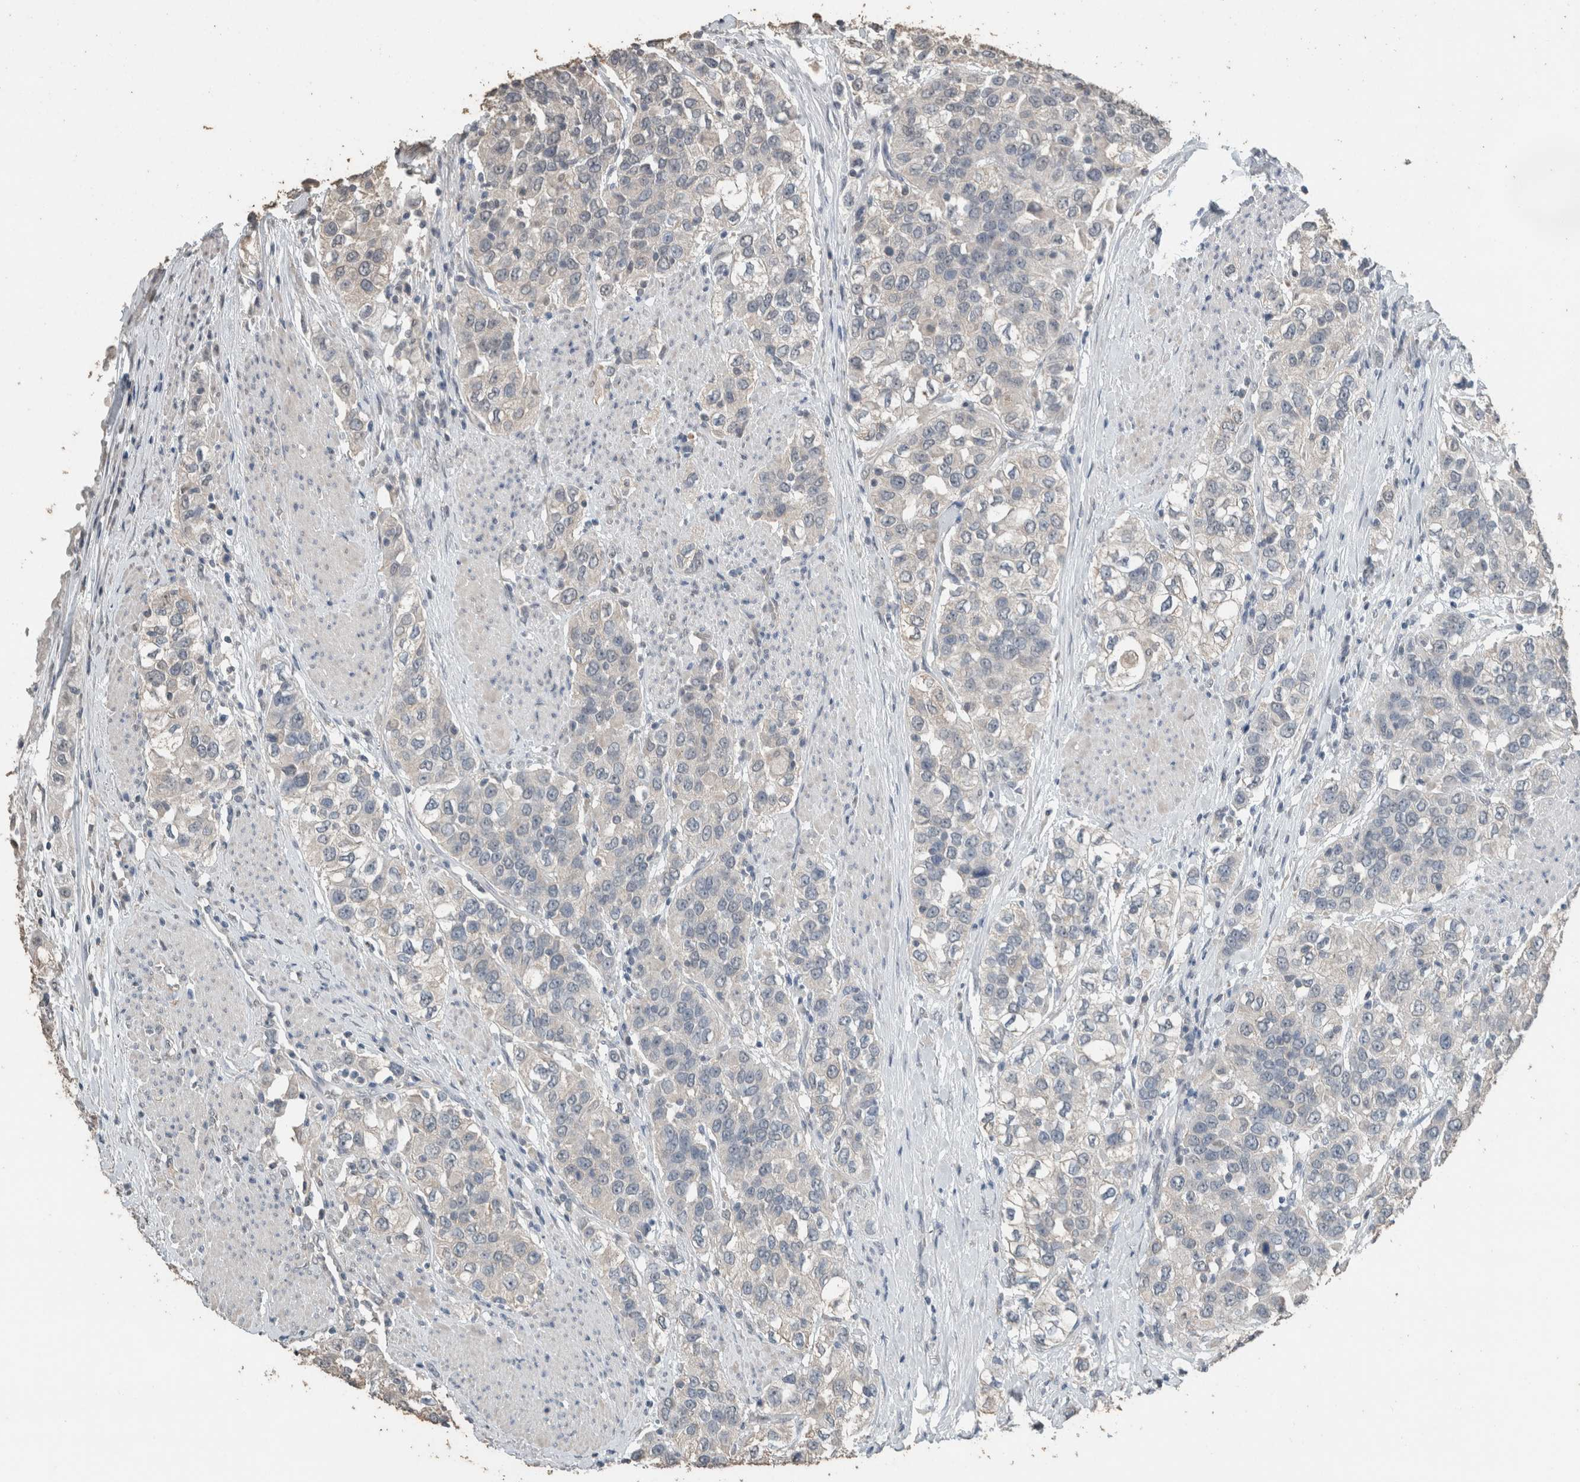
{"staining": {"intensity": "negative", "quantity": "none", "location": "none"}, "tissue": "urothelial cancer", "cell_type": "Tumor cells", "image_type": "cancer", "snomed": [{"axis": "morphology", "description": "Urothelial carcinoma, High grade"}, {"axis": "topography", "description": "Urinary bladder"}], "caption": "IHC micrograph of human urothelial cancer stained for a protein (brown), which reveals no positivity in tumor cells. (IHC, brightfield microscopy, high magnification).", "gene": "ACVR2B", "patient": {"sex": "female", "age": 80}}